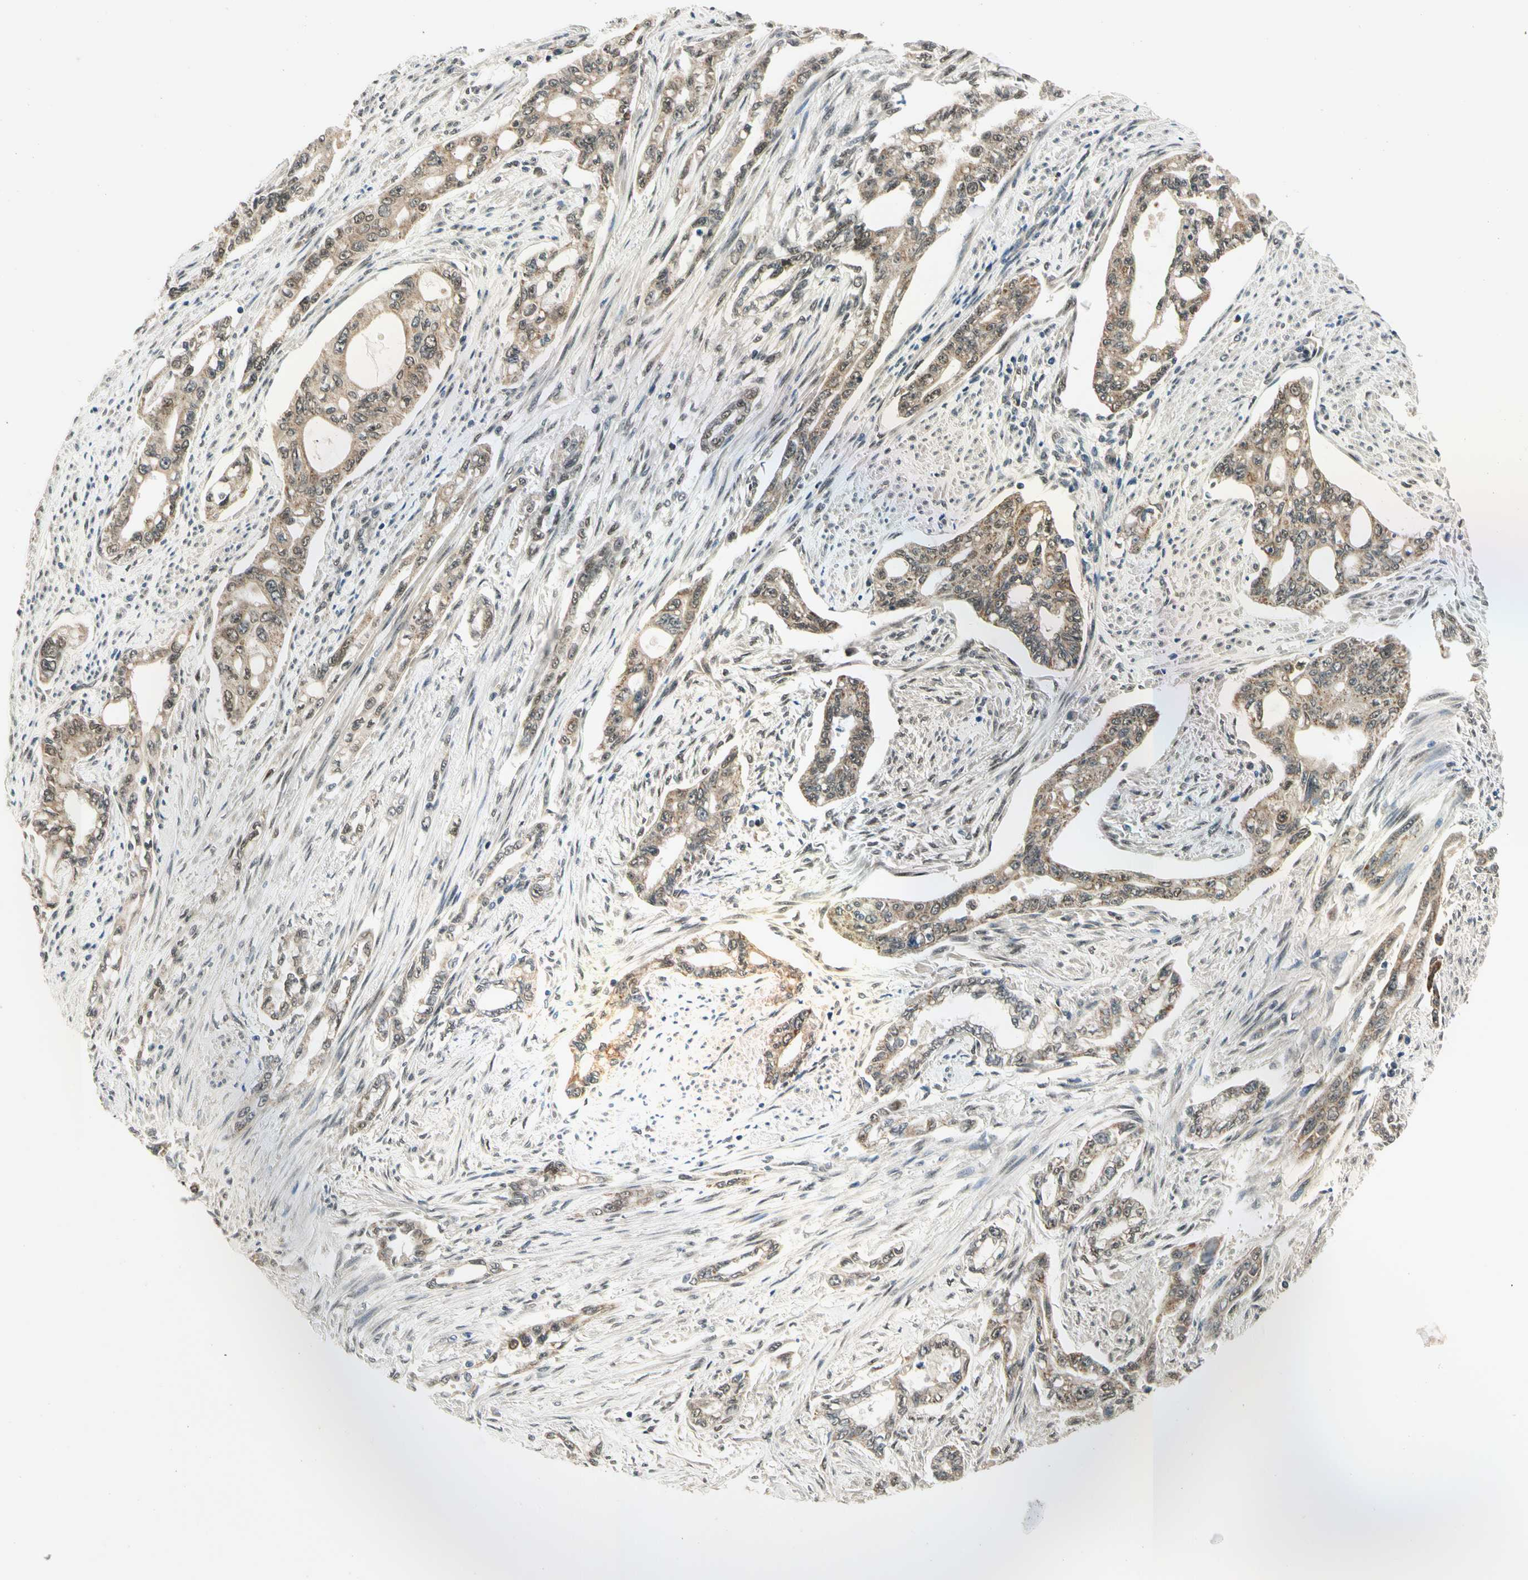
{"staining": {"intensity": "moderate", "quantity": ">75%", "location": "cytoplasmic/membranous"}, "tissue": "pancreatic cancer", "cell_type": "Tumor cells", "image_type": "cancer", "snomed": [{"axis": "morphology", "description": "Normal tissue, NOS"}, {"axis": "topography", "description": "Pancreas"}], "caption": "Immunohistochemistry staining of pancreatic cancer, which displays medium levels of moderate cytoplasmic/membranous staining in about >75% of tumor cells indicating moderate cytoplasmic/membranous protein positivity. The staining was performed using DAB (3,3'-diaminobenzidine) (brown) for protein detection and nuclei were counterstained in hematoxylin (blue).", "gene": "PDK2", "patient": {"sex": "male", "age": 42}}